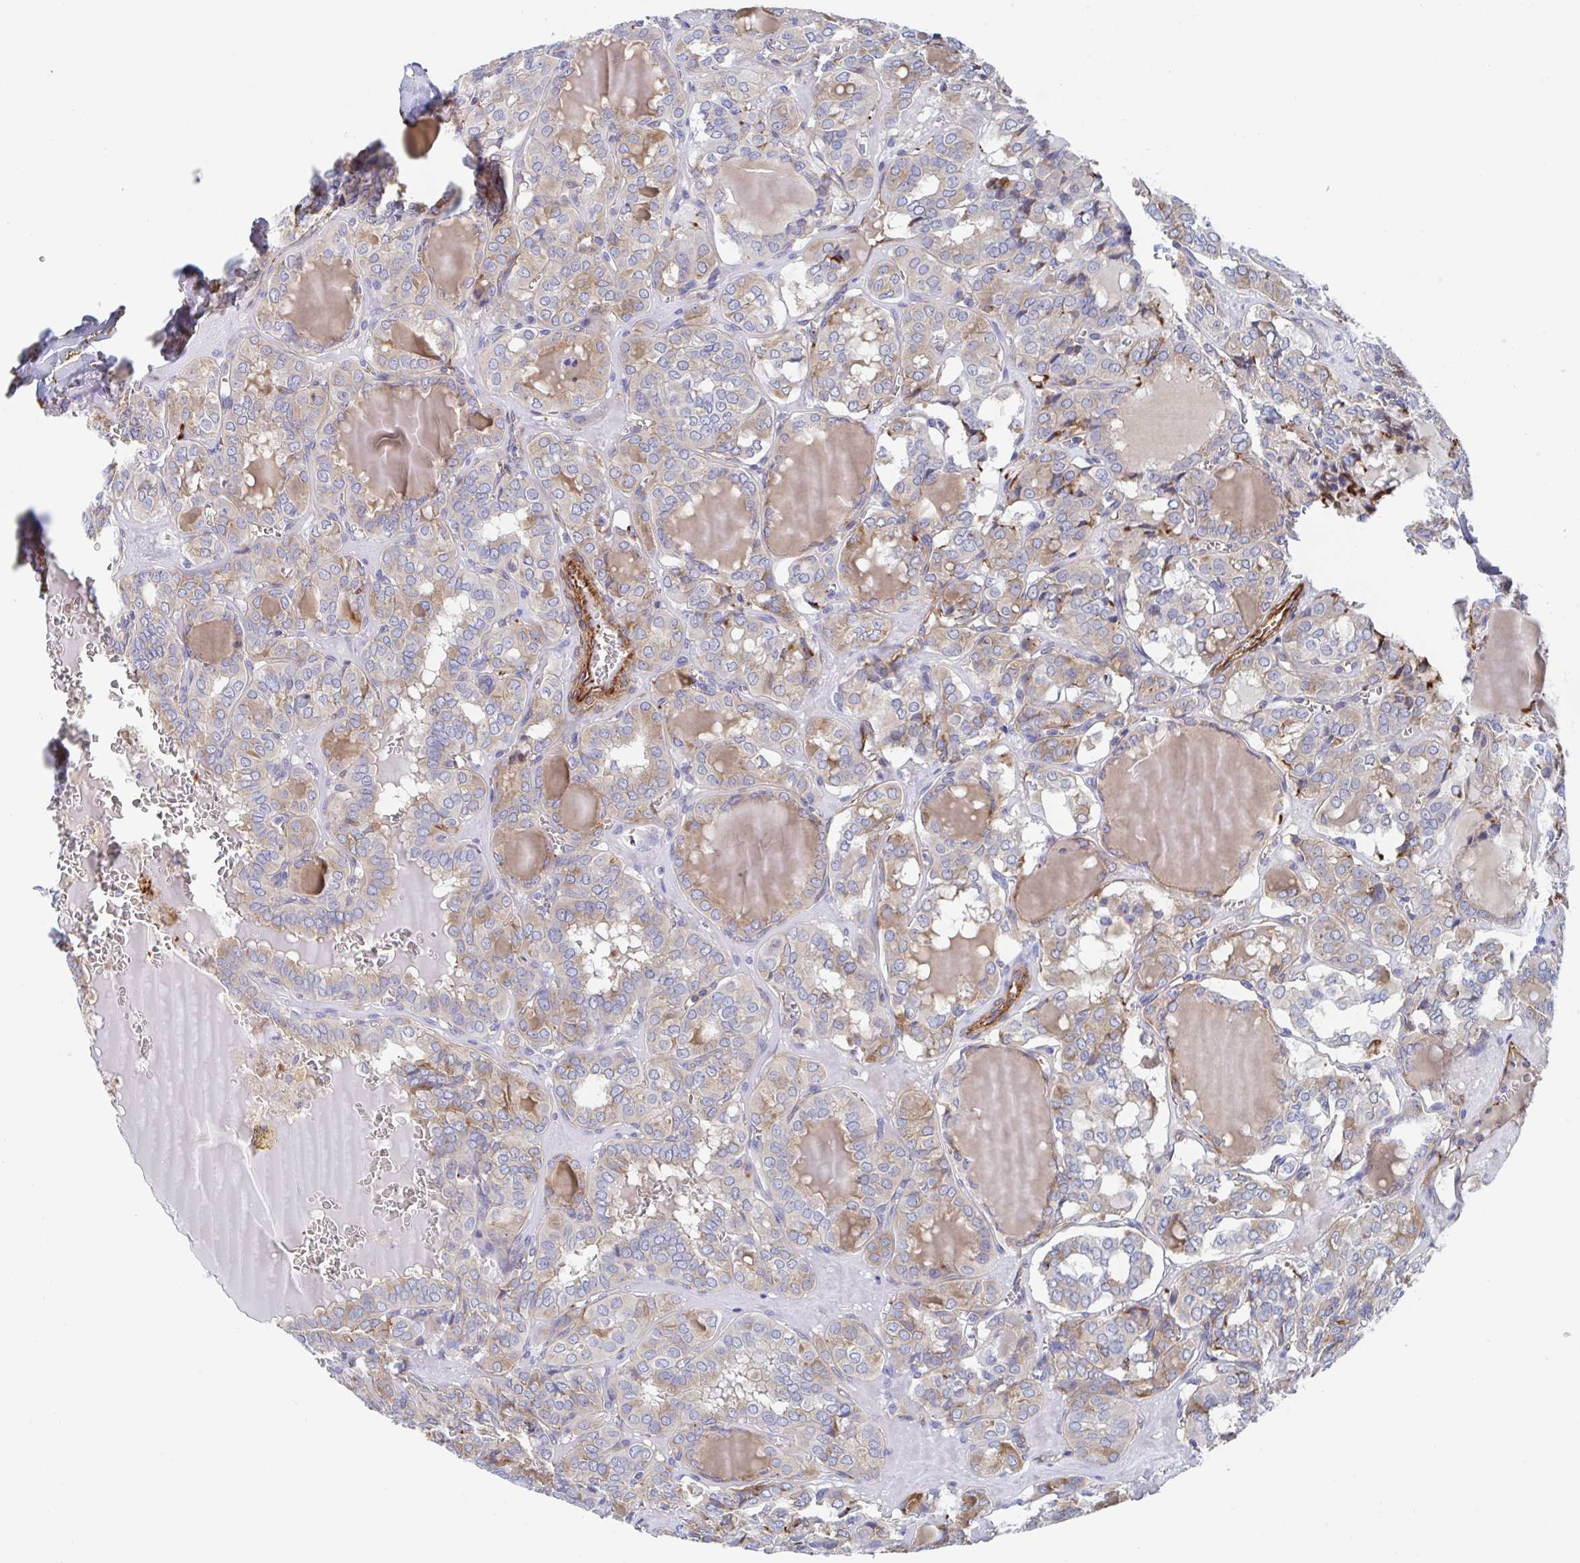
{"staining": {"intensity": "weak", "quantity": "25%-75%", "location": "cytoplasmic/membranous"}, "tissue": "thyroid cancer", "cell_type": "Tumor cells", "image_type": "cancer", "snomed": [{"axis": "morphology", "description": "Papillary adenocarcinoma, NOS"}, {"axis": "topography", "description": "Thyroid gland"}], "caption": "A micrograph of thyroid cancer stained for a protein exhibits weak cytoplasmic/membranous brown staining in tumor cells. (IHC, brightfield microscopy, high magnification).", "gene": "KLC3", "patient": {"sex": "female", "age": 41}}